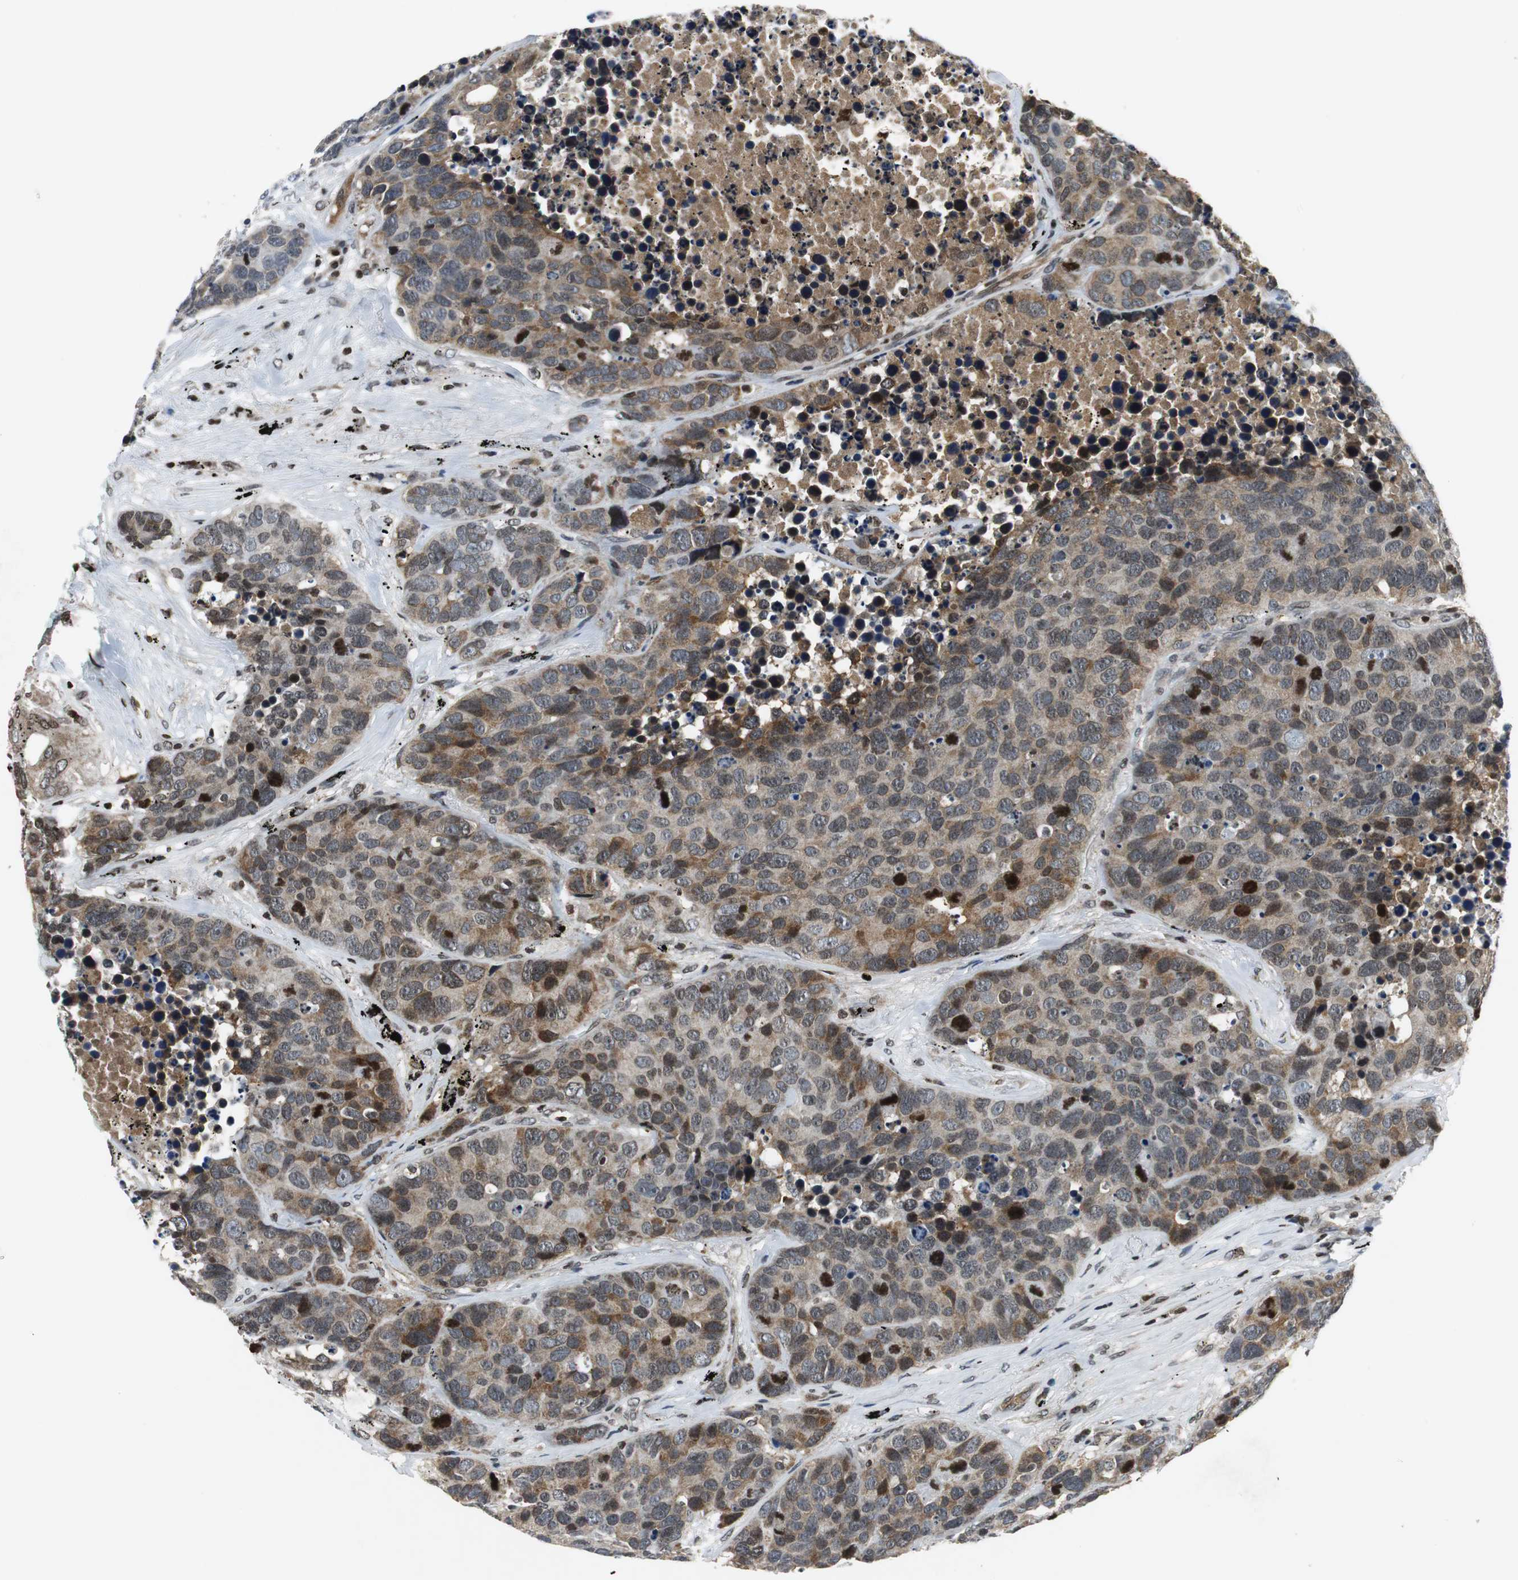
{"staining": {"intensity": "weak", "quantity": "25%-75%", "location": "cytoplasmic/membranous,nuclear"}, "tissue": "carcinoid", "cell_type": "Tumor cells", "image_type": "cancer", "snomed": [{"axis": "morphology", "description": "Carcinoid, malignant, NOS"}, {"axis": "topography", "description": "Lung"}], "caption": "Brown immunohistochemical staining in carcinoid shows weak cytoplasmic/membranous and nuclear positivity in approximately 25%-75% of tumor cells.", "gene": "ORM1", "patient": {"sex": "male", "age": 60}}